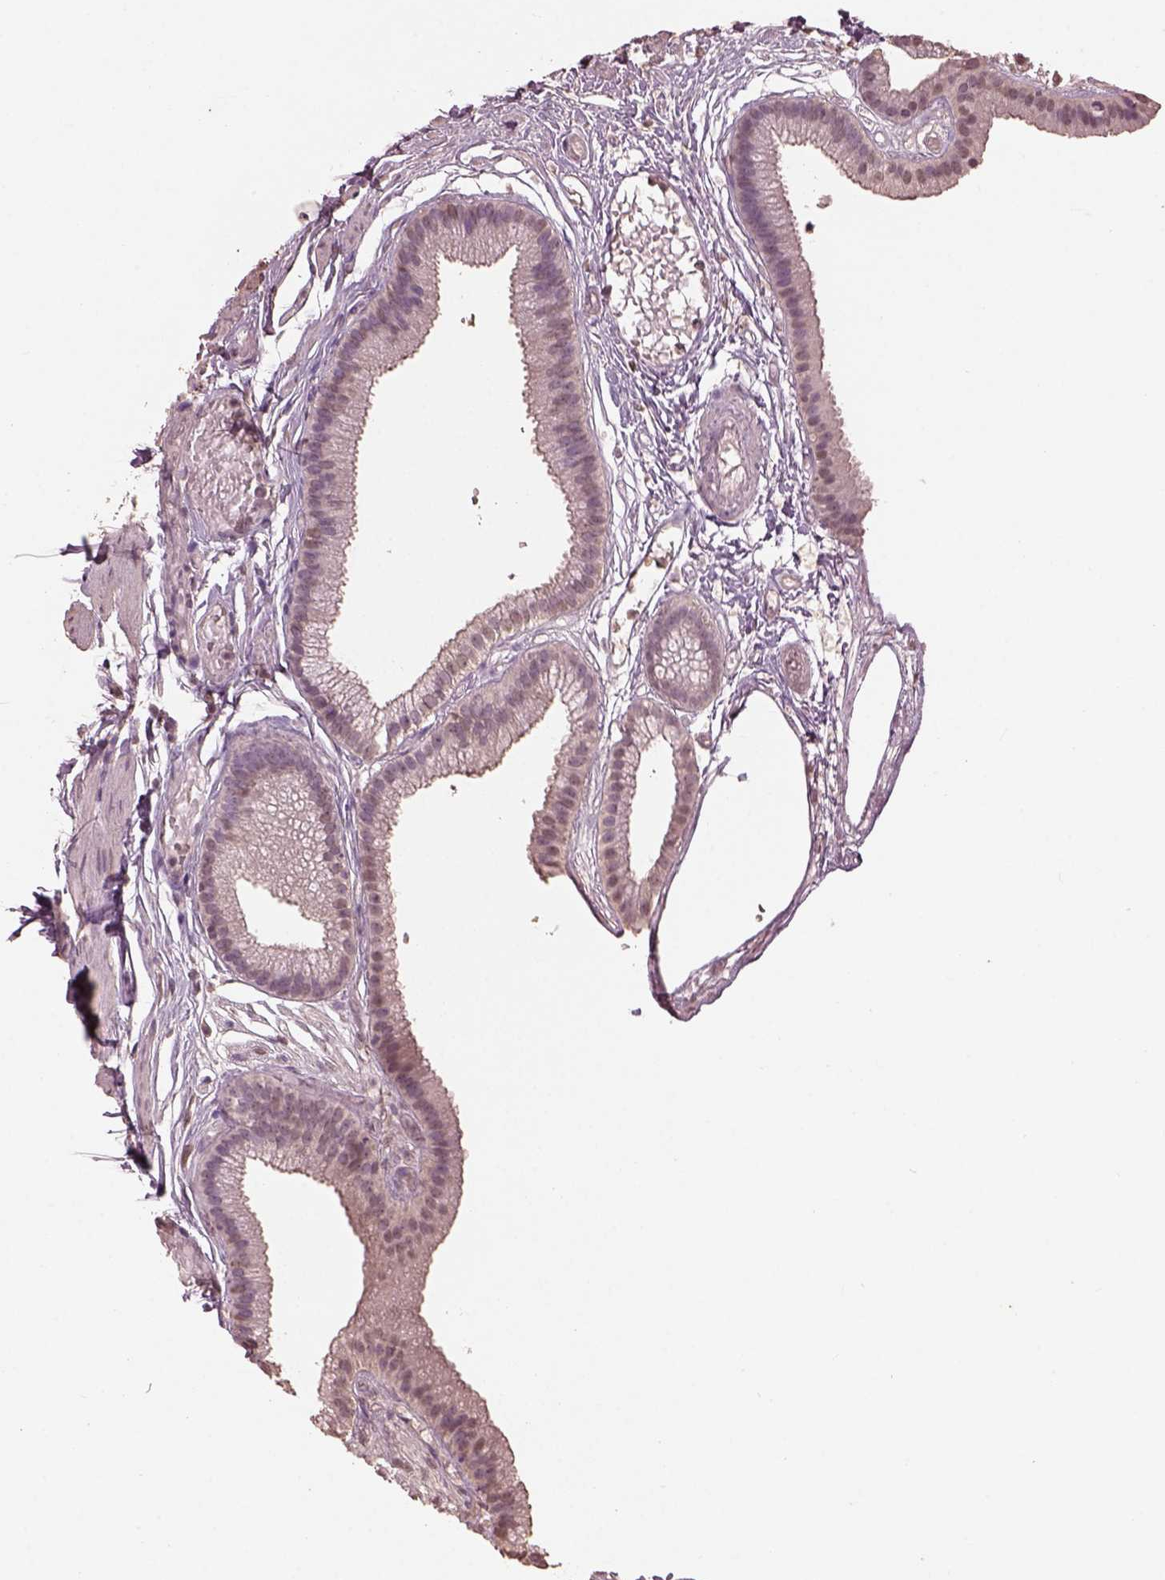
{"staining": {"intensity": "negative", "quantity": "none", "location": "none"}, "tissue": "gallbladder", "cell_type": "Glandular cells", "image_type": "normal", "snomed": [{"axis": "morphology", "description": "Normal tissue, NOS"}, {"axis": "topography", "description": "Gallbladder"}], "caption": "This is an IHC photomicrograph of normal human gallbladder. There is no positivity in glandular cells.", "gene": "CPT1C", "patient": {"sex": "female", "age": 45}}